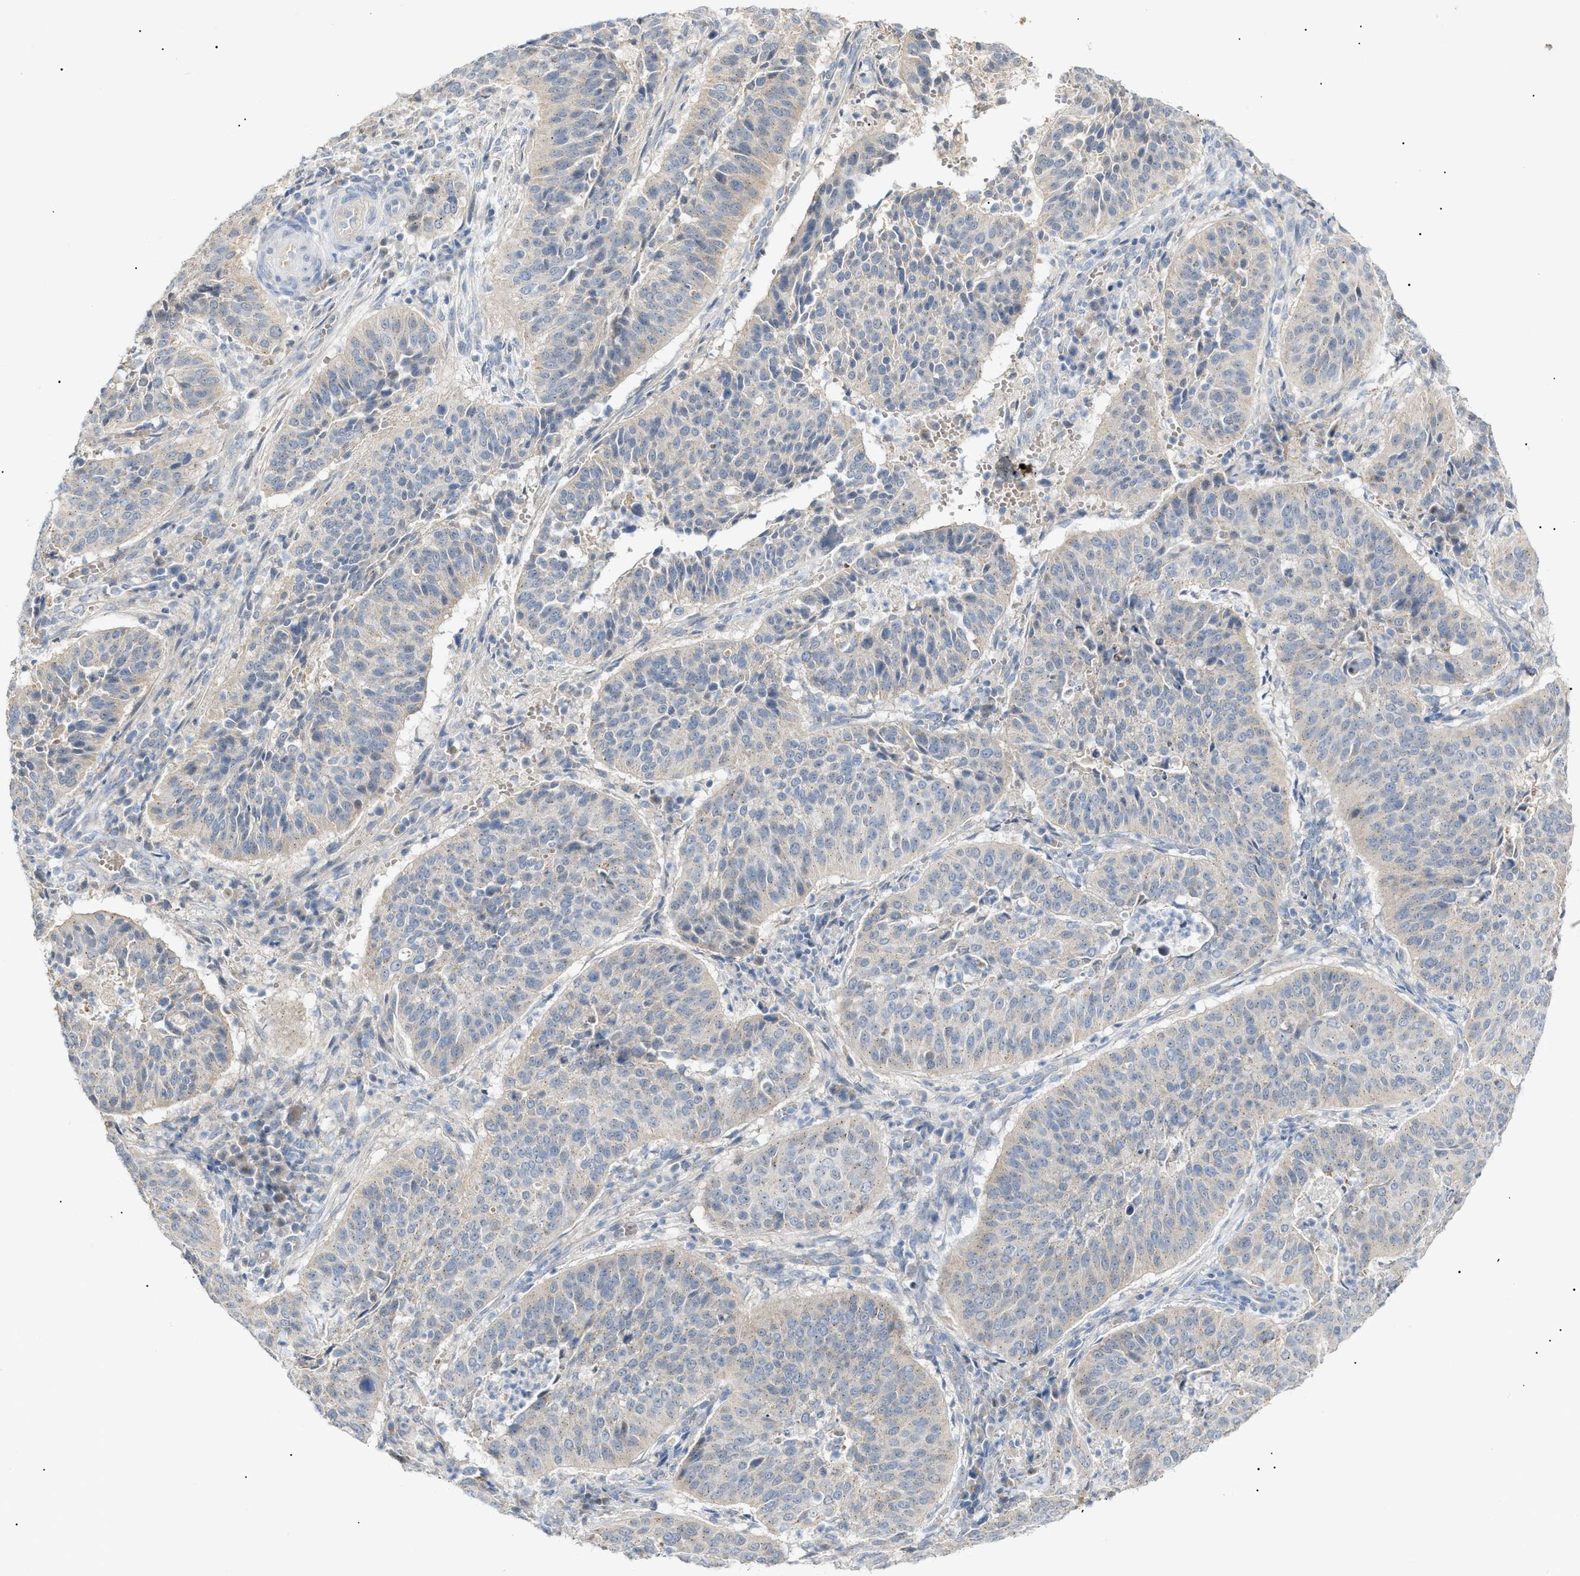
{"staining": {"intensity": "negative", "quantity": "none", "location": "none"}, "tissue": "cervical cancer", "cell_type": "Tumor cells", "image_type": "cancer", "snomed": [{"axis": "morphology", "description": "Normal tissue, NOS"}, {"axis": "morphology", "description": "Squamous cell carcinoma, NOS"}, {"axis": "topography", "description": "Cervix"}], "caption": "This is an IHC image of cervical squamous cell carcinoma. There is no staining in tumor cells.", "gene": "SLC25A31", "patient": {"sex": "female", "age": 39}}